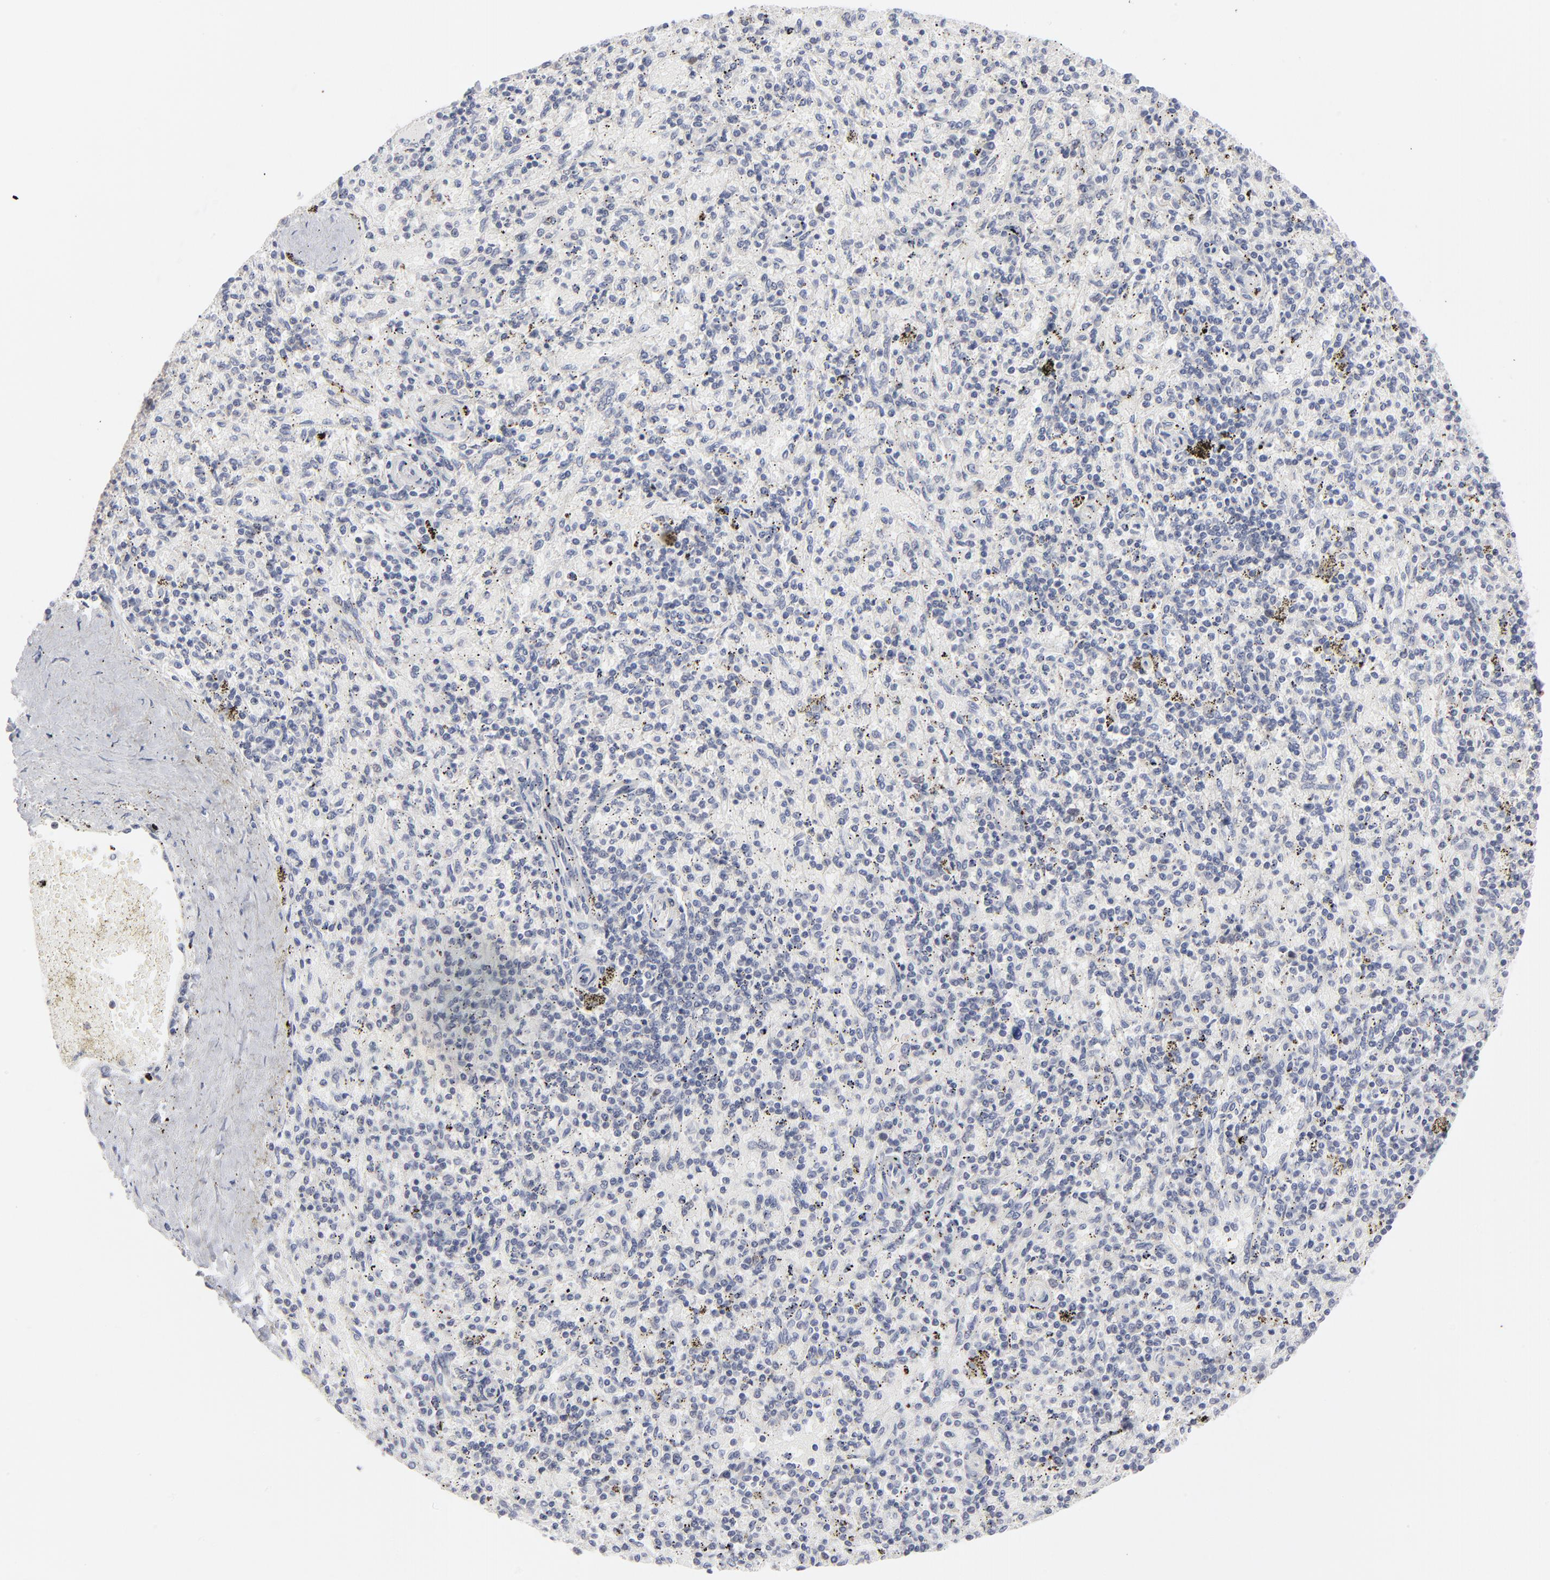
{"staining": {"intensity": "negative", "quantity": "none", "location": "none"}, "tissue": "spleen", "cell_type": "Cells in red pulp", "image_type": "normal", "snomed": [{"axis": "morphology", "description": "Normal tissue, NOS"}, {"axis": "topography", "description": "Spleen"}], "caption": "Immunohistochemistry (IHC) of unremarkable spleen demonstrates no staining in cells in red pulp. Brightfield microscopy of IHC stained with DAB (3,3'-diaminobenzidine) (brown) and hematoxylin (blue), captured at high magnification.", "gene": "AURKA", "patient": {"sex": "female", "age": 43}}